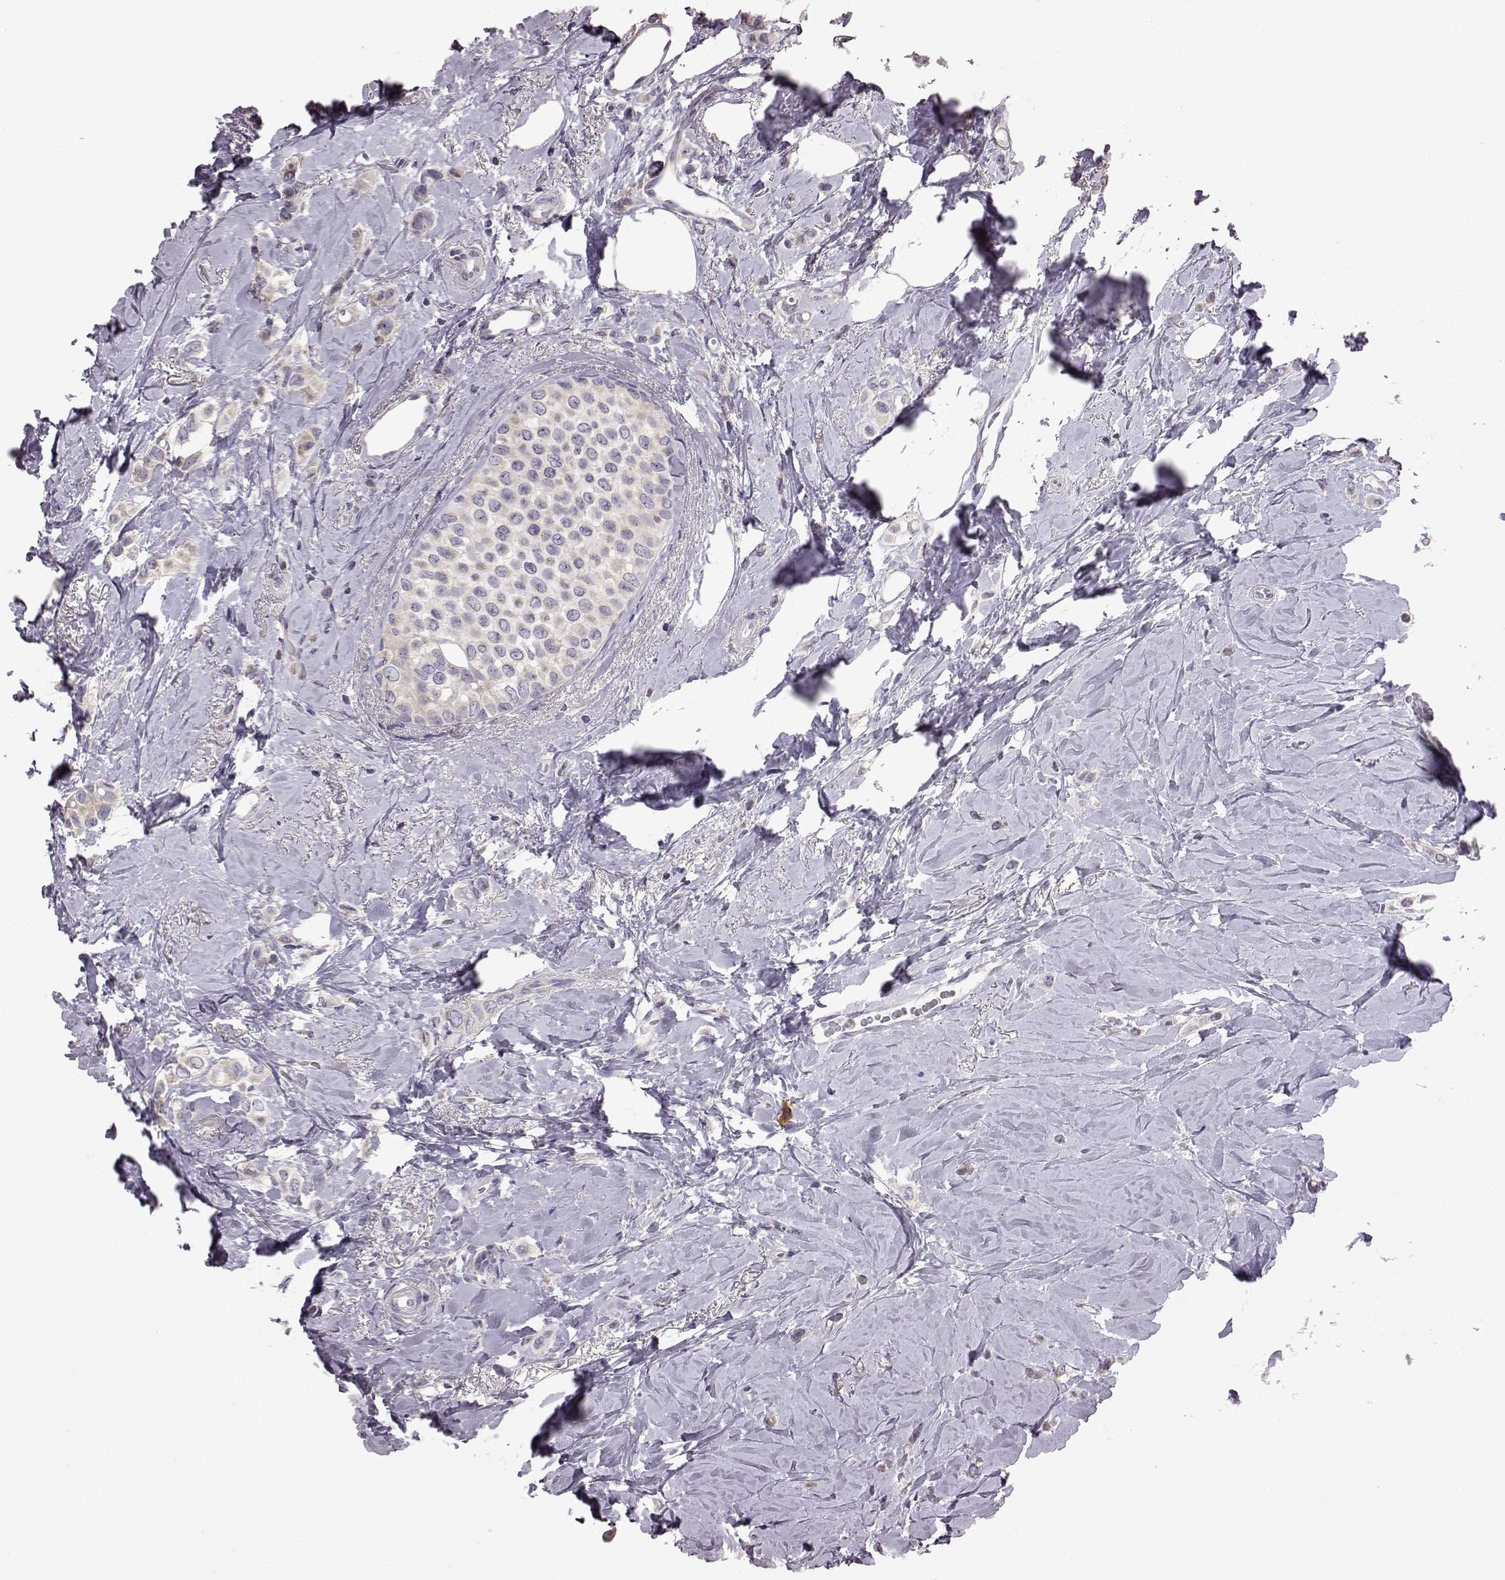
{"staining": {"intensity": "negative", "quantity": "none", "location": "none"}, "tissue": "breast cancer", "cell_type": "Tumor cells", "image_type": "cancer", "snomed": [{"axis": "morphology", "description": "Lobular carcinoma"}, {"axis": "topography", "description": "Breast"}], "caption": "Immunohistochemical staining of human breast lobular carcinoma reveals no significant staining in tumor cells.", "gene": "ADGRG2", "patient": {"sex": "female", "age": 66}}